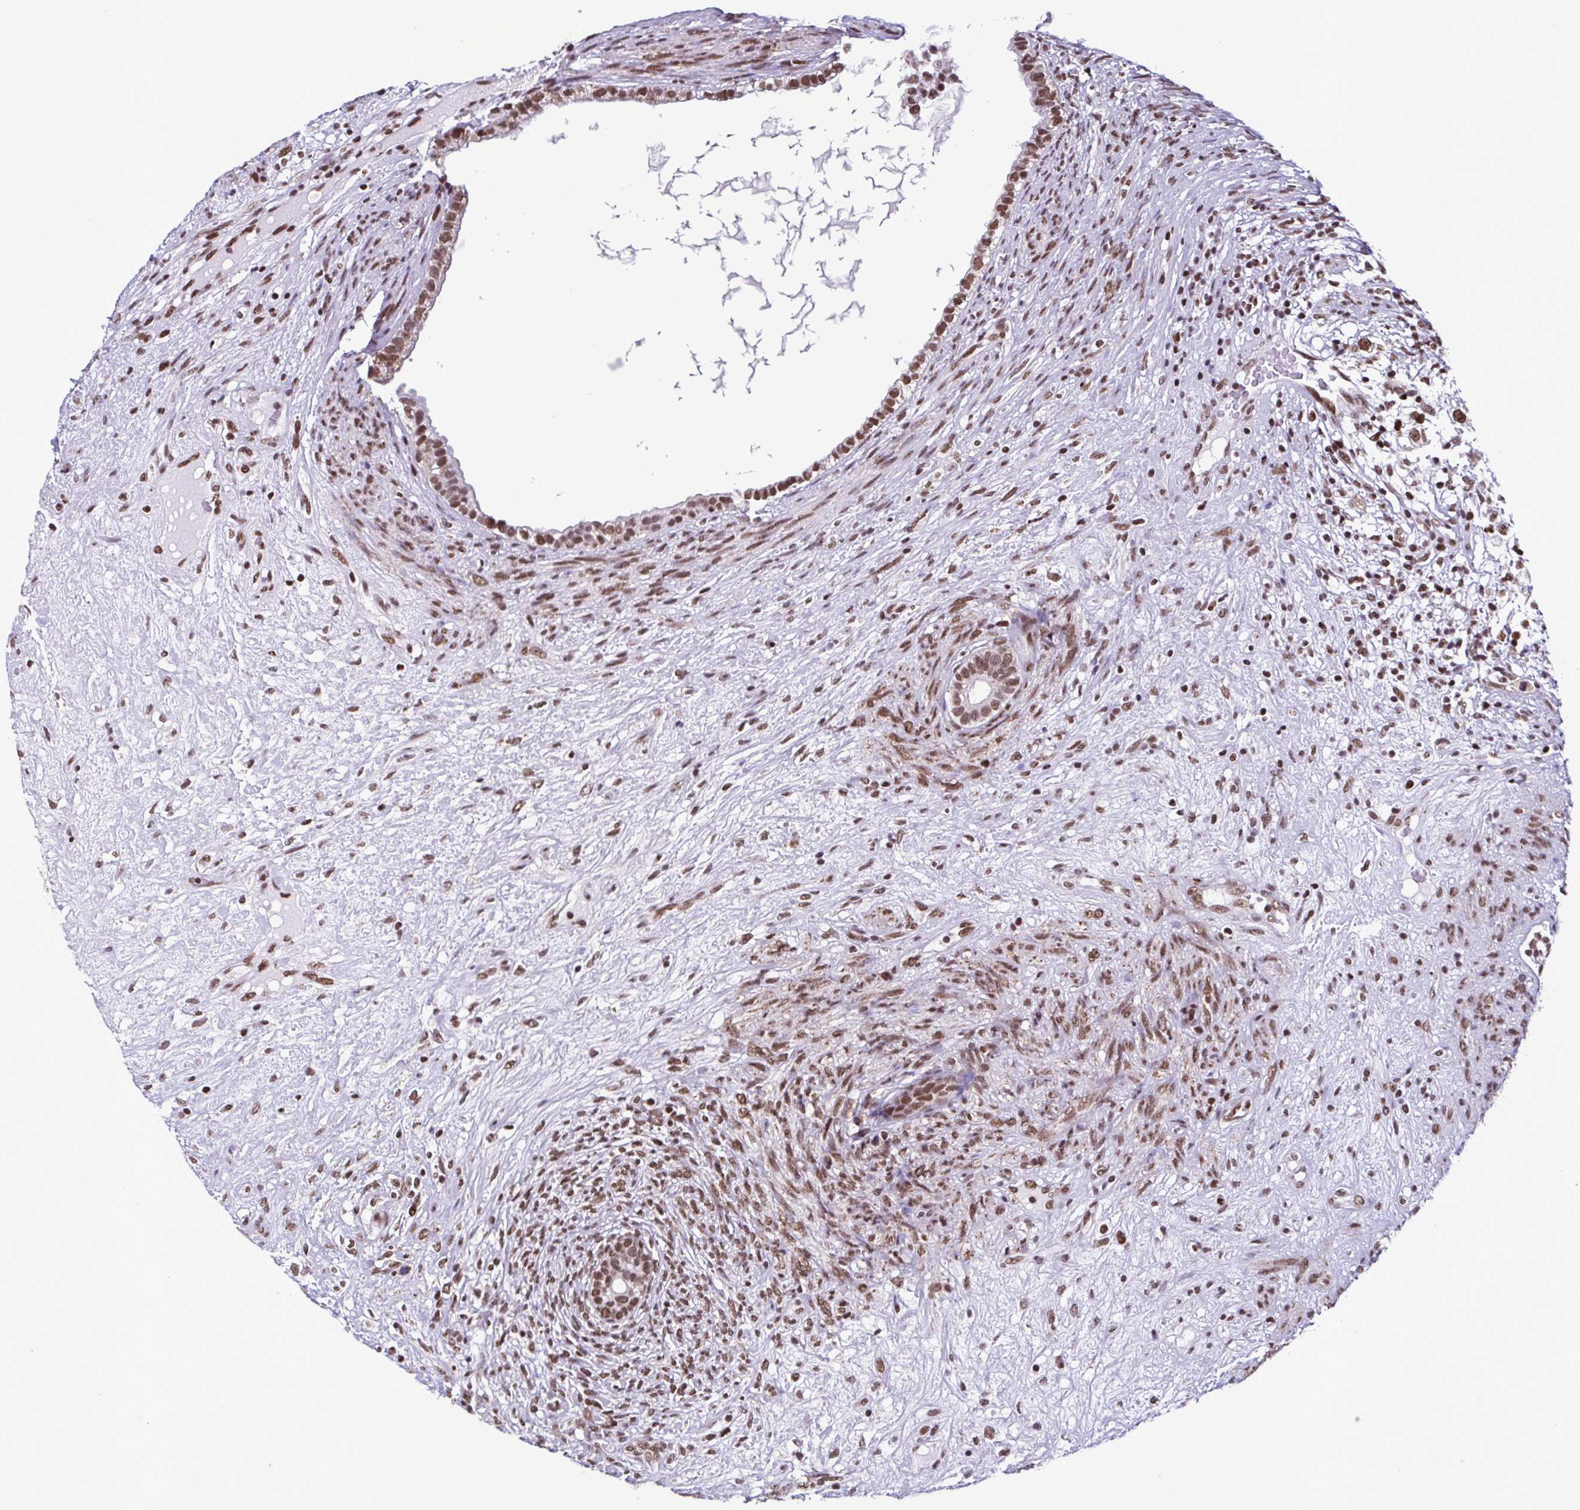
{"staining": {"intensity": "moderate", "quantity": ">75%", "location": "nuclear"}, "tissue": "testis cancer", "cell_type": "Tumor cells", "image_type": "cancer", "snomed": [{"axis": "morphology", "description": "Seminoma, NOS"}, {"axis": "morphology", "description": "Carcinoma, Embryonal, NOS"}, {"axis": "topography", "description": "Testis"}], "caption": "DAB immunohistochemical staining of human testis seminoma reveals moderate nuclear protein positivity in about >75% of tumor cells. Using DAB (3,3'-diaminobenzidine) (brown) and hematoxylin (blue) stains, captured at high magnification using brightfield microscopy.", "gene": "TIMM21", "patient": {"sex": "male", "age": 41}}